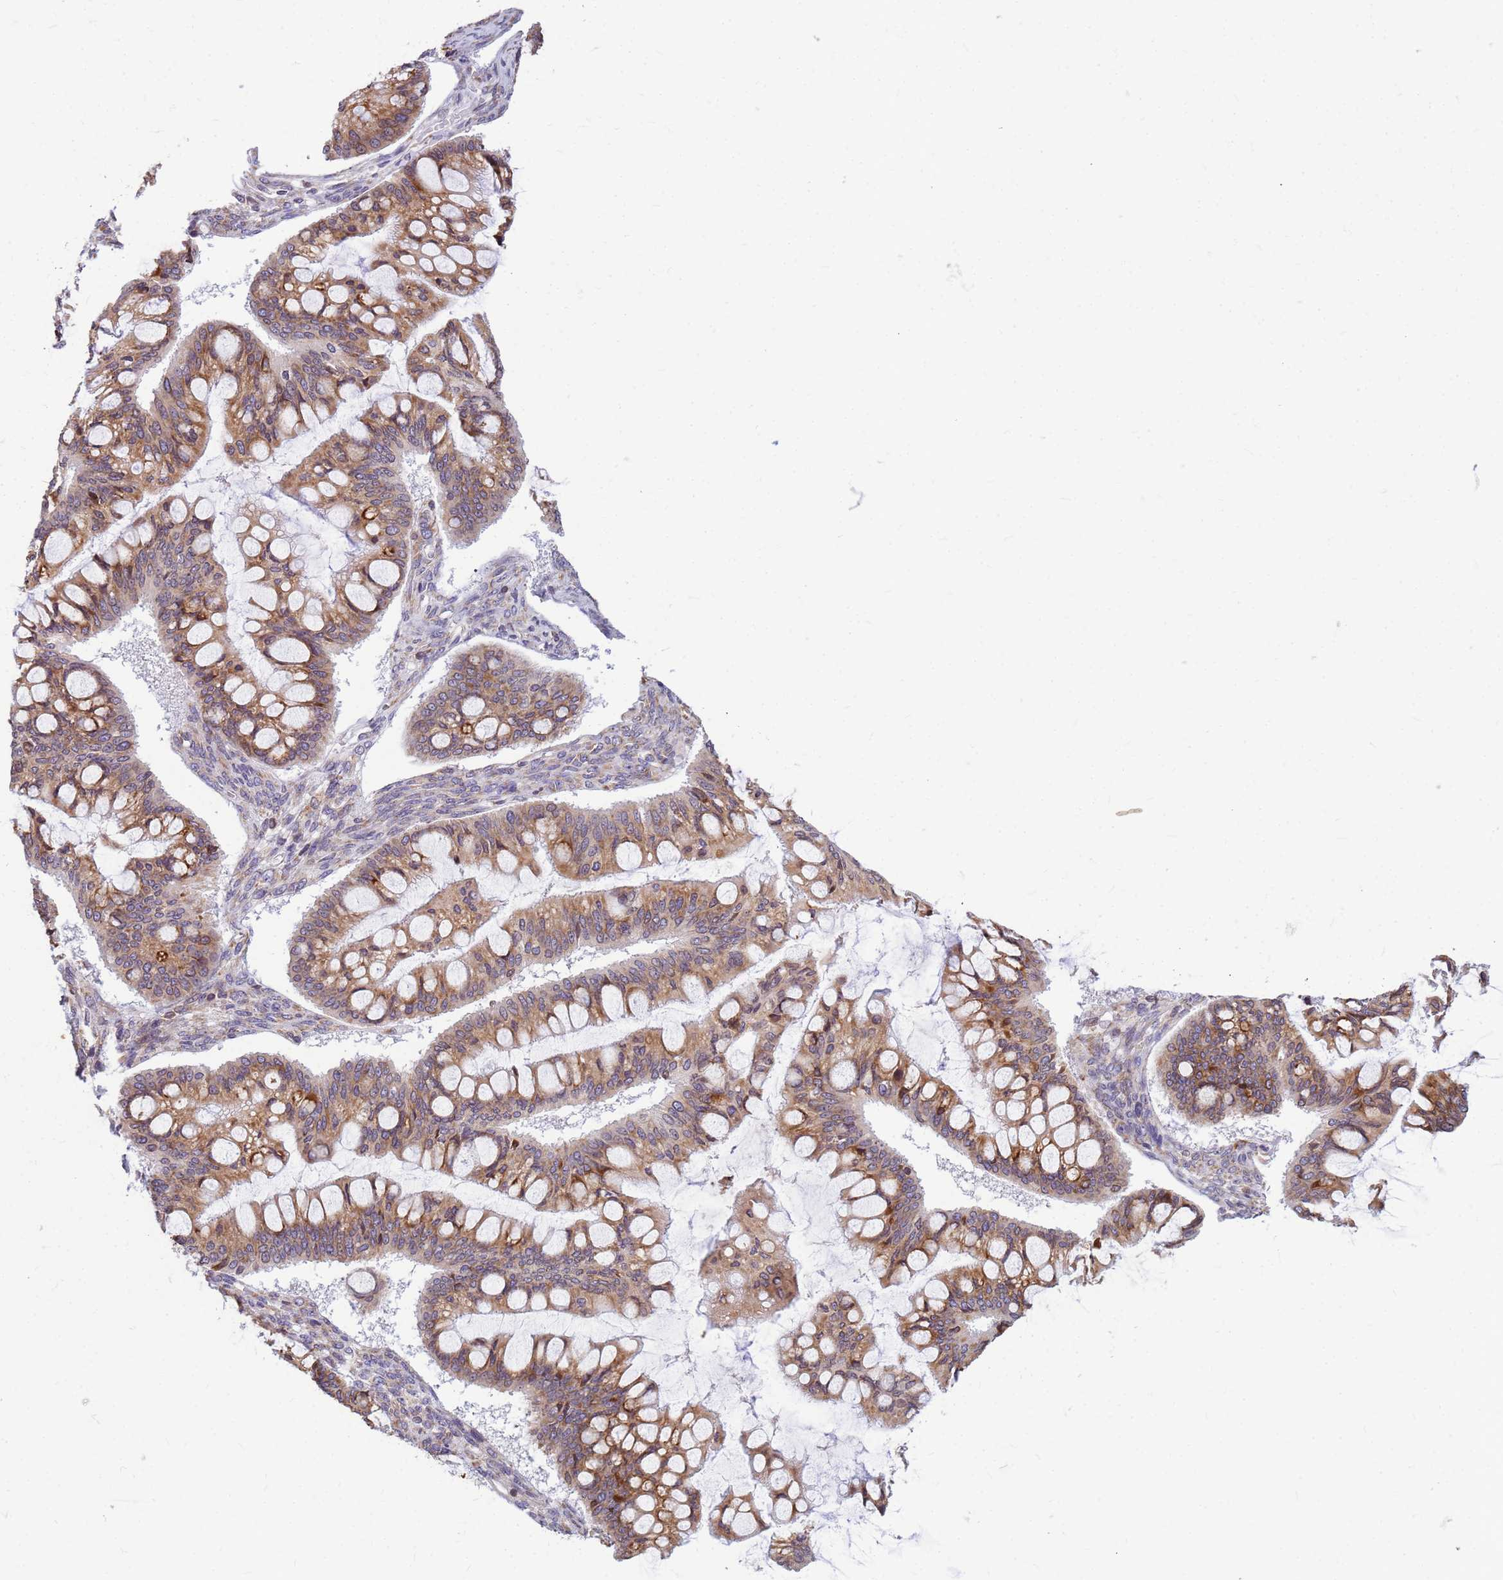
{"staining": {"intensity": "moderate", "quantity": ">75%", "location": "cytoplasmic/membranous"}, "tissue": "ovarian cancer", "cell_type": "Tumor cells", "image_type": "cancer", "snomed": [{"axis": "morphology", "description": "Cystadenocarcinoma, mucinous, NOS"}, {"axis": "topography", "description": "Ovary"}], "caption": "Mucinous cystadenocarcinoma (ovarian) was stained to show a protein in brown. There is medium levels of moderate cytoplasmic/membranous staining in approximately >75% of tumor cells.", "gene": "SSR4", "patient": {"sex": "female", "age": 73}}